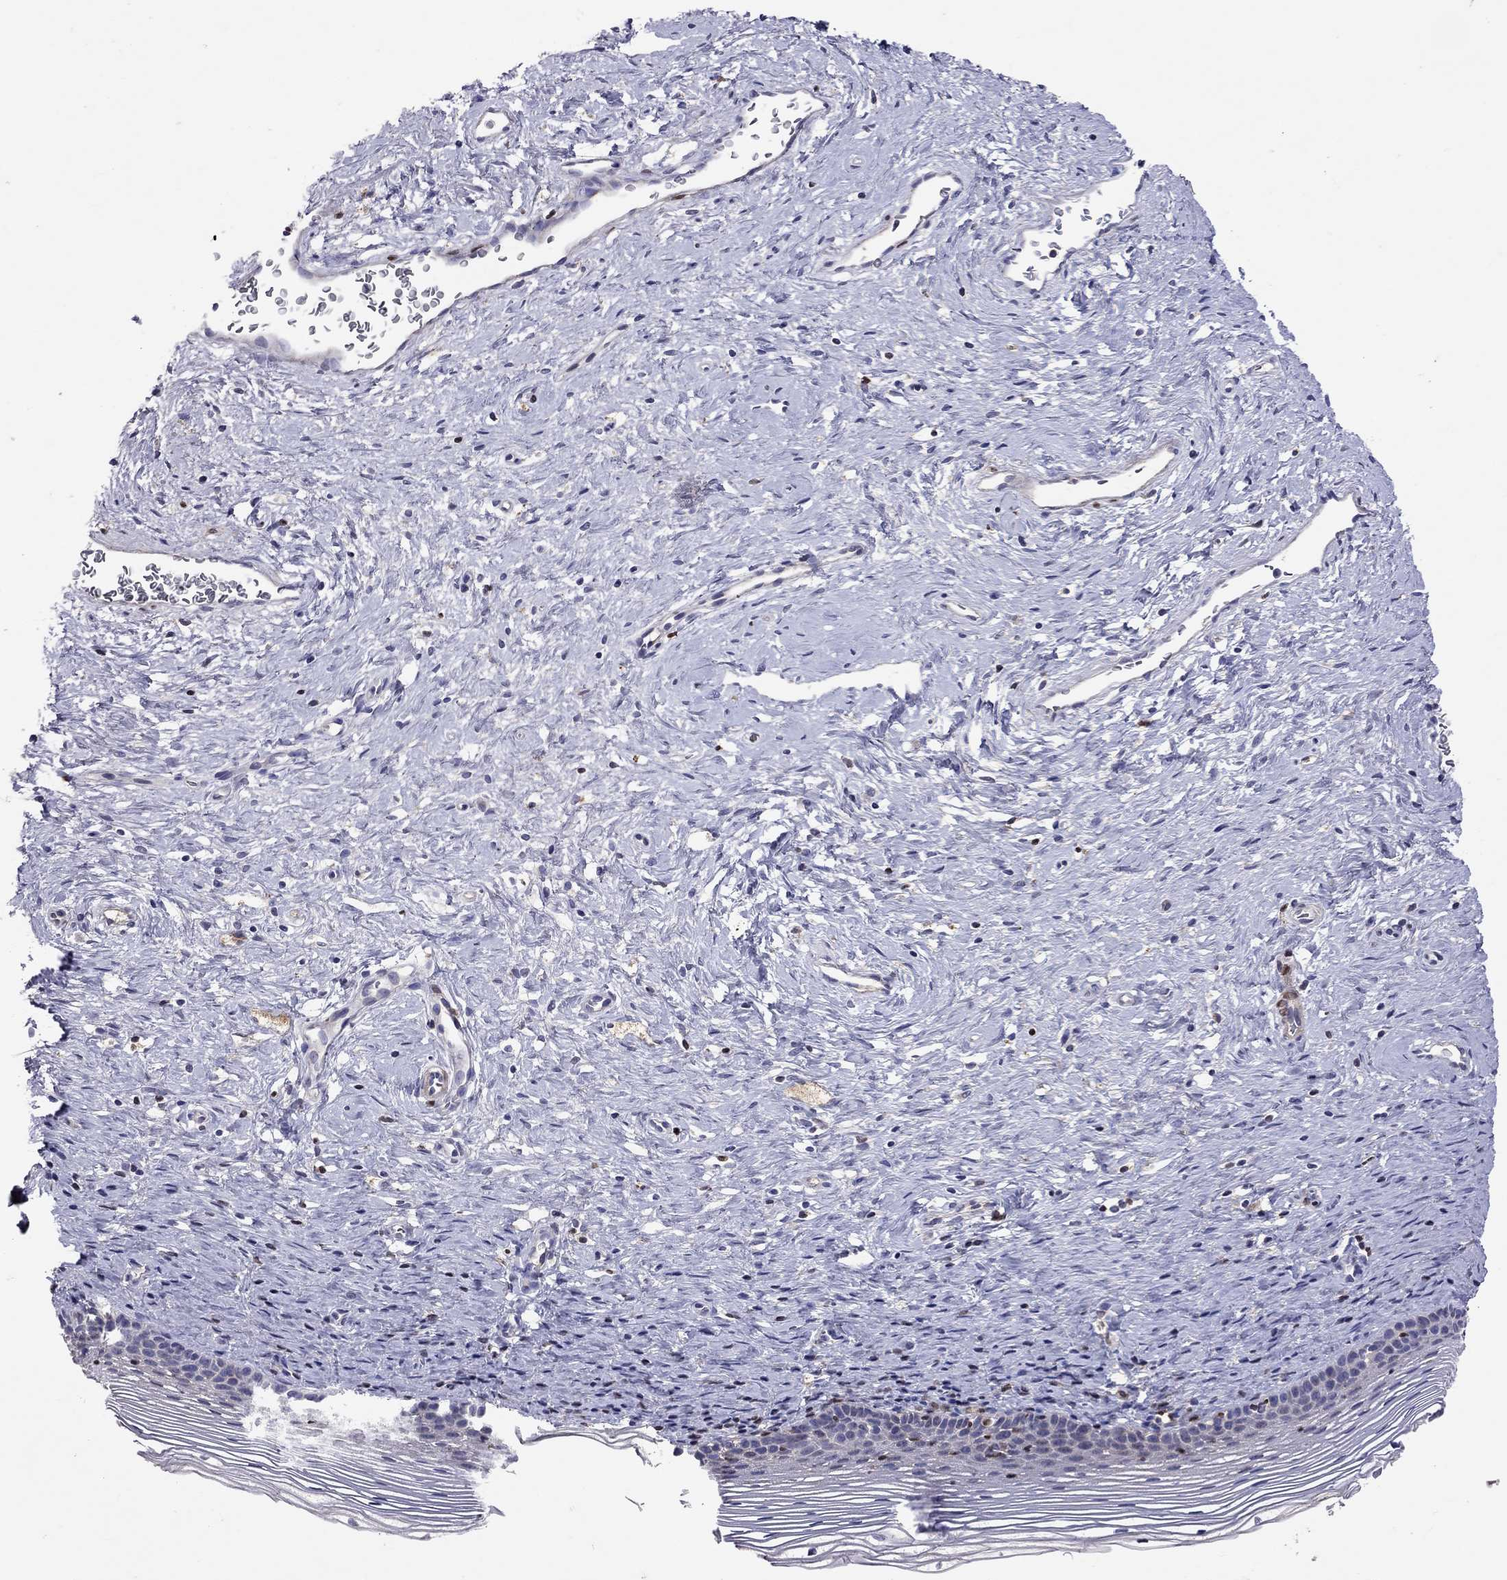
{"staining": {"intensity": "moderate", "quantity": "25%-75%", "location": "cytoplasmic/membranous"}, "tissue": "cervix", "cell_type": "Glandular cells", "image_type": "normal", "snomed": [{"axis": "morphology", "description": "Normal tissue, NOS"}, {"axis": "topography", "description": "Cervix"}], "caption": "The image displays immunohistochemical staining of unremarkable cervix. There is moderate cytoplasmic/membranous expression is appreciated in approximately 25%-75% of glandular cells. (DAB IHC with brightfield microscopy, high magnification).", "gene": "SERPINA3", "patient": {"sex": "female", "age": 39}}